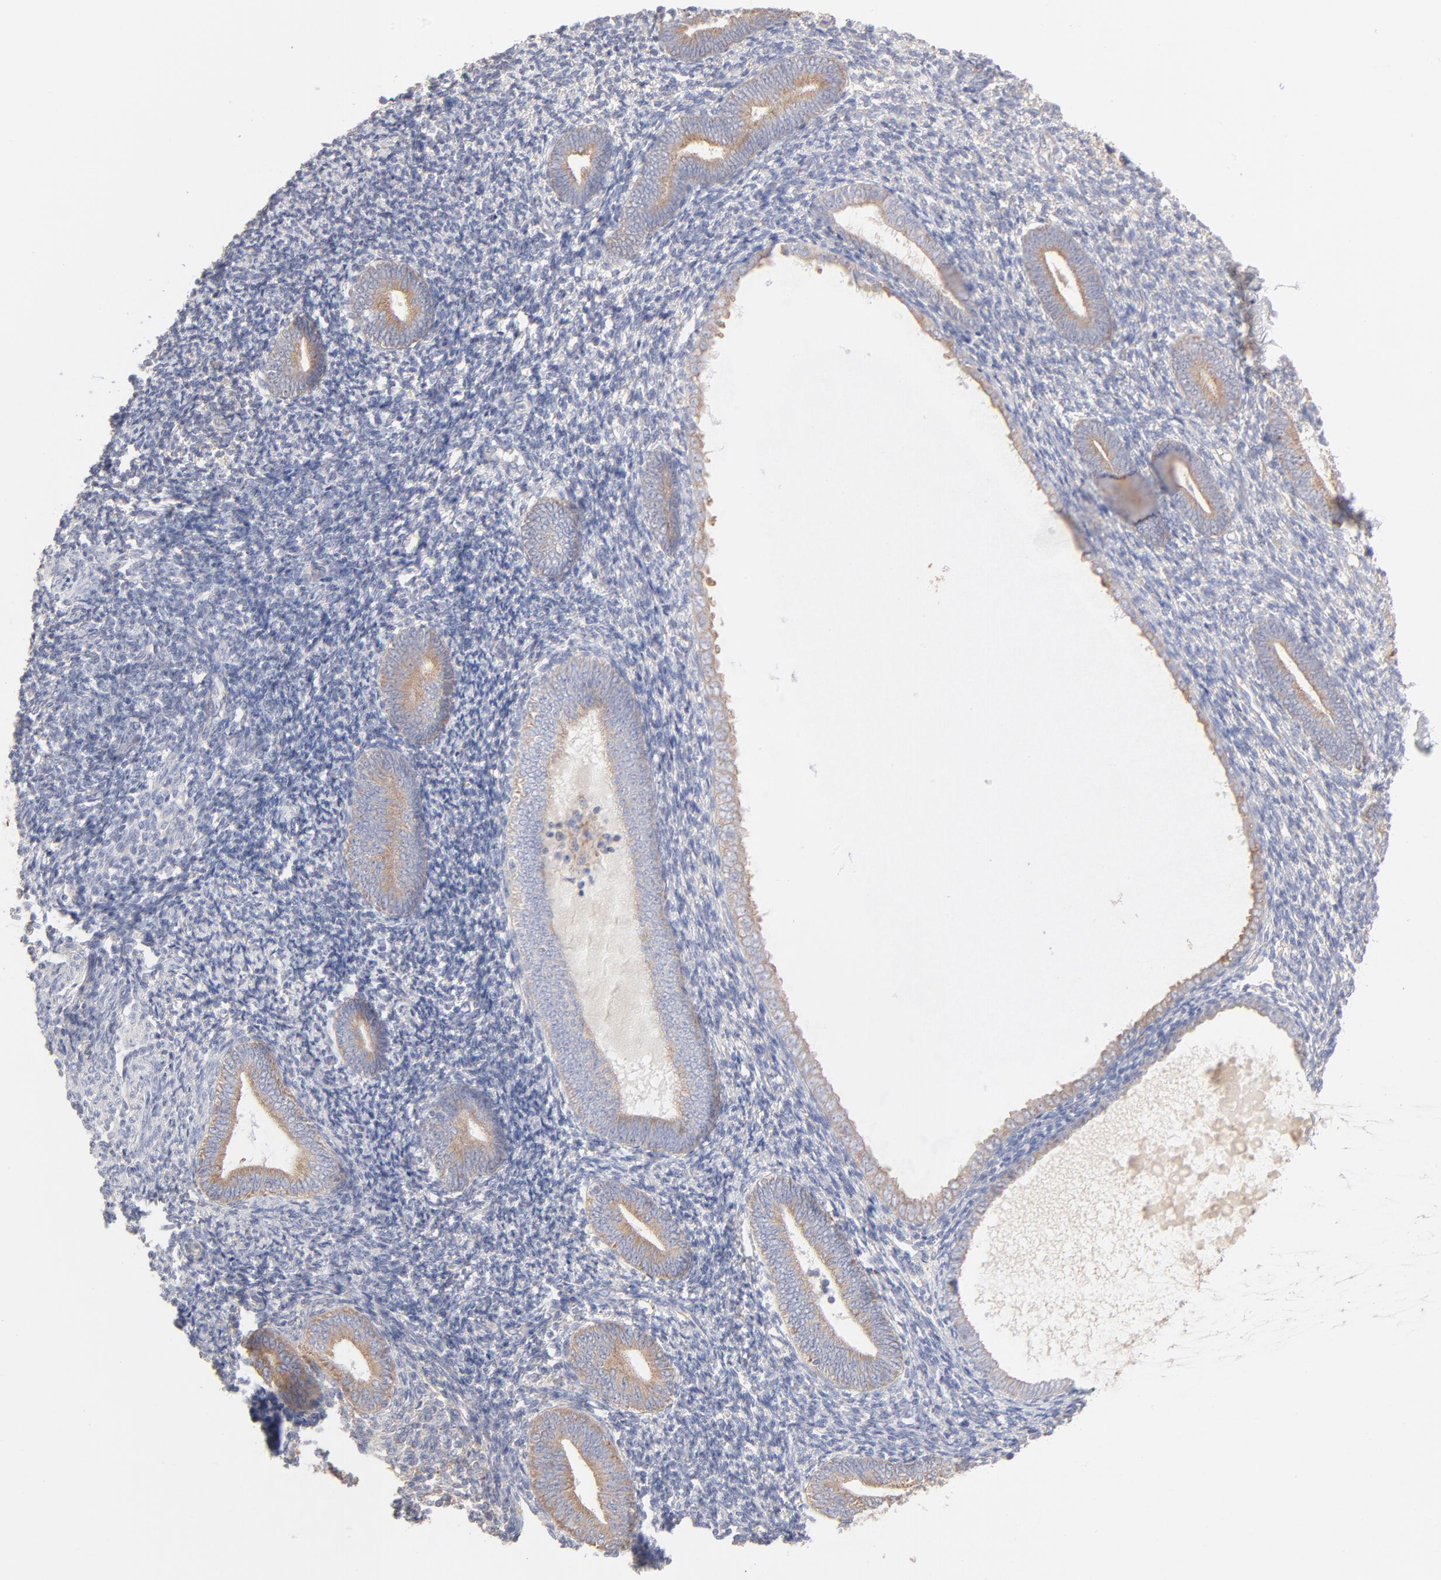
{"staining": {"intensity": "negative", "quantity": "none", "location": "none"}, "tissue": "endometrium", "cell_type": "Cells in endometrial stroma", "image_type": "normal", "snomed": [{"axis": "morphology", "description": "Normal tissue, NOS"}, {"axis": "topography", "description": "Endometrium"}], "caption": "This is an immunohistochemistry (IHC) photomicrograph of normal human endometrium. There is no expression in cells in endometrial stroma.", "gene": "RPS21", "patient": {"sex": "female", "age": 57}}